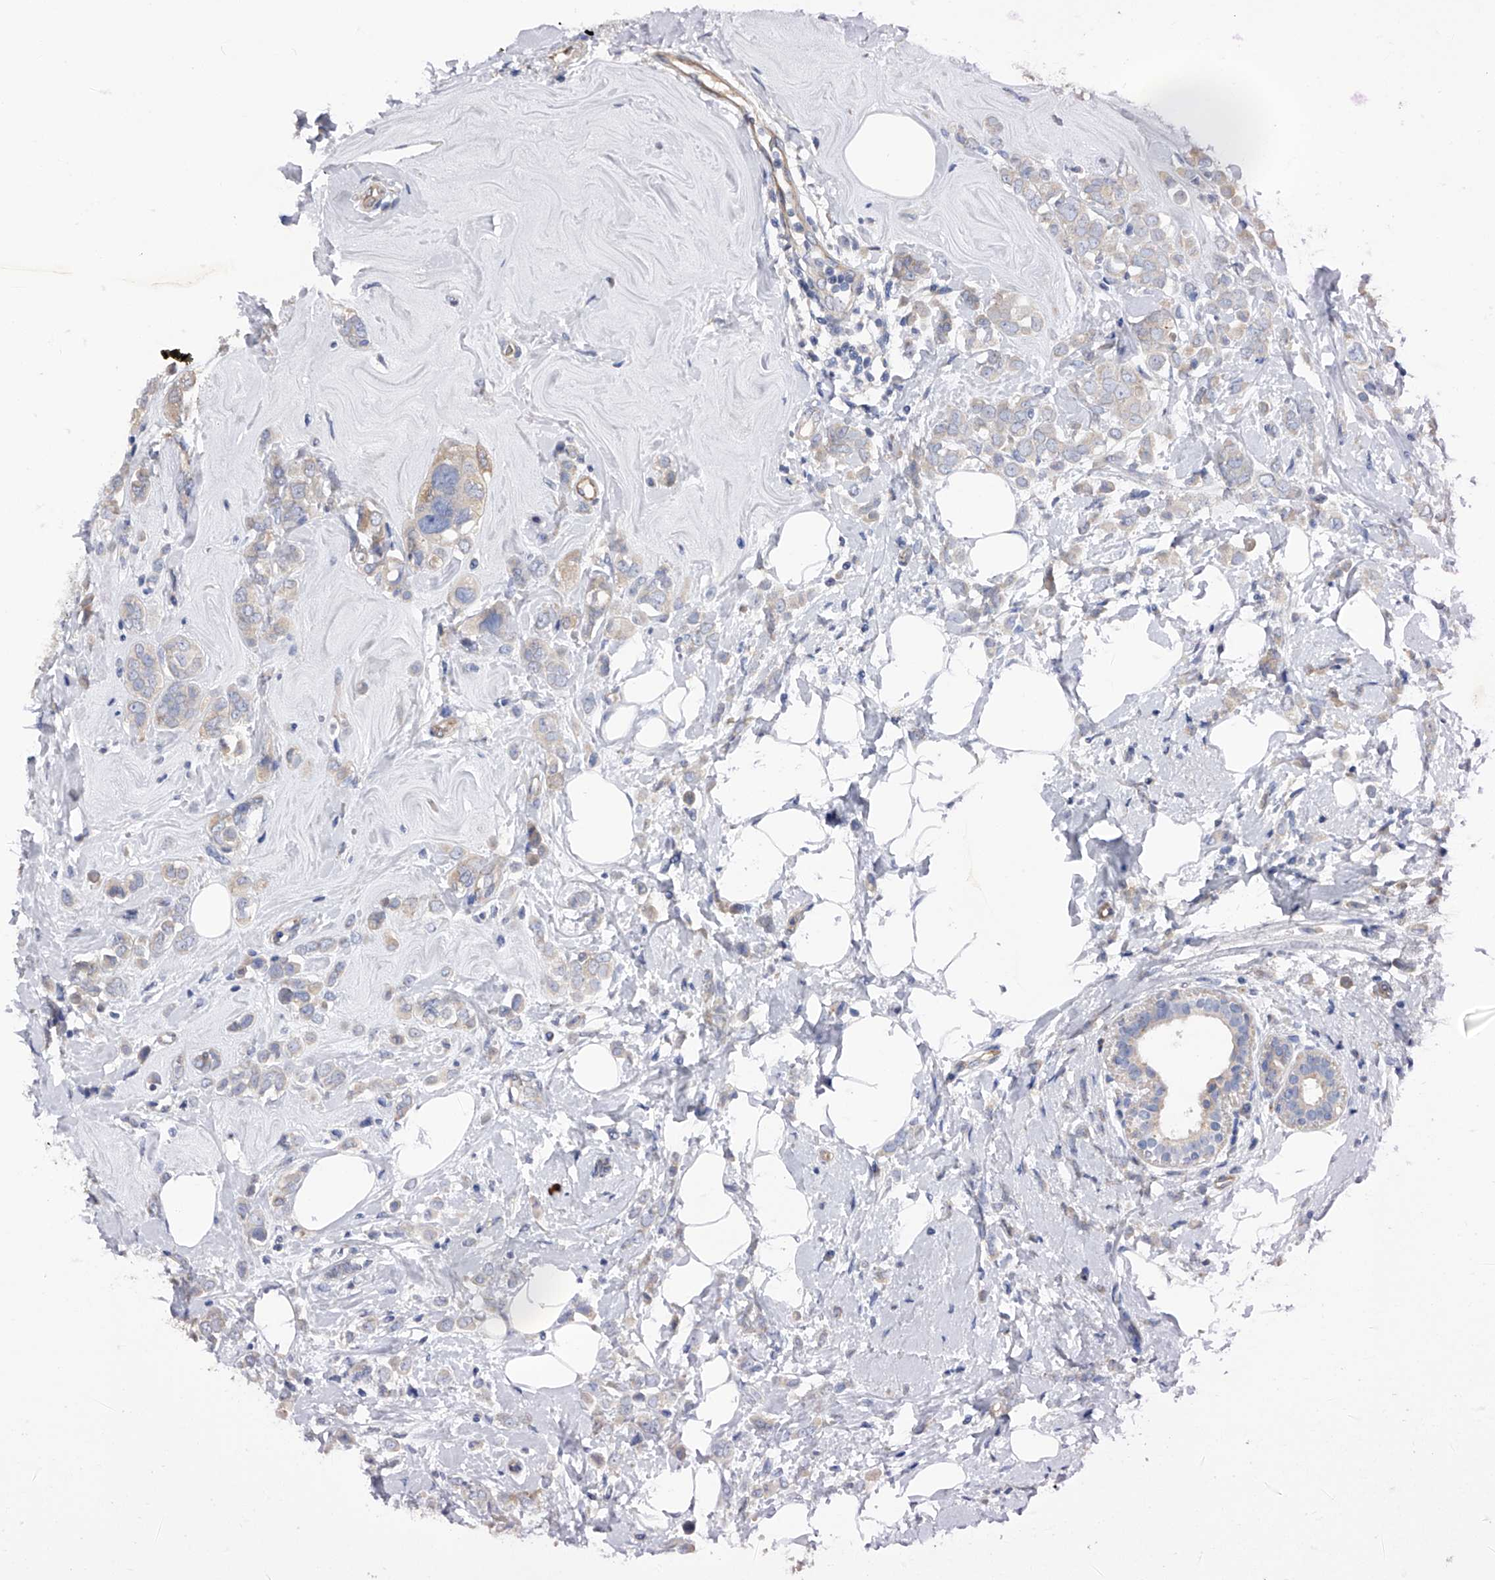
{"staining": {"intensity": "weak", "quantity": "25%-75%", "location": "cytoplasmic/membranous"}, "tissue": "breast cancer", "cell_type": "Tumor cells", "image_type": "cancer", "snomed": [{"axis": "morphology", "description": "Lobular carcinoma"}, {"axis": "topography", "description": "Breast"}], "caption": "Immunohistochemistry (IHC) image of human lobular carcinoma (breast) stained for a protein (brown), which exhibits low levels of weak cytoplasmic/membranous positivity in about 25%-75% of tumor cells.", "gene": "RWDD2A", "patient": {"sex": "female", "age": 47}}